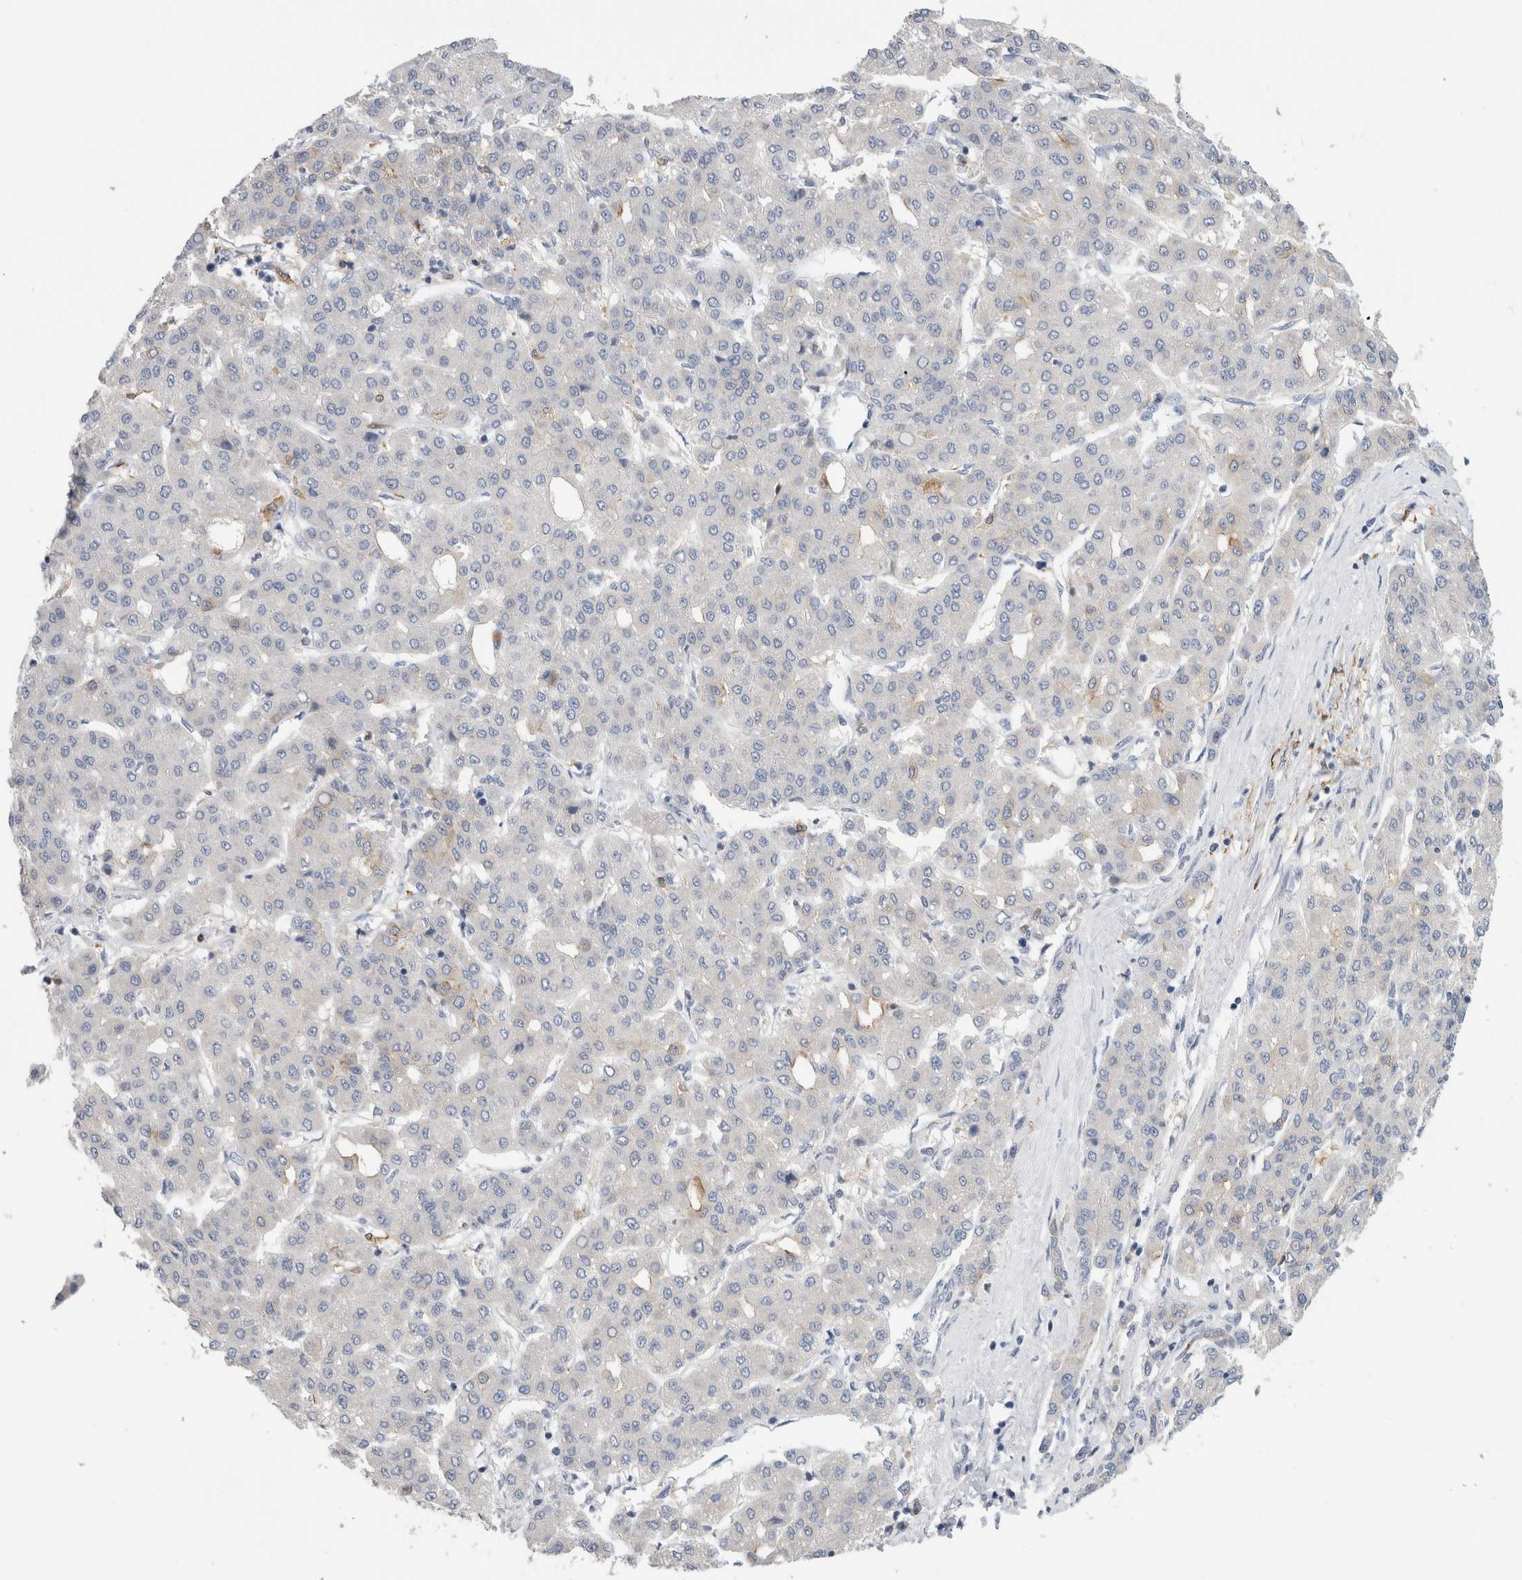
{"staining": {"intensity": "negative", "quantity": "none", "location": "none"}, "tissue": "liver cancer", "cell_type": "Tumor cells", "image_type": "cancer", "snomed": [{"axis": "morphology", "description": "Carcinoma, Hepatocellular, NOS"}, {"axis": "topography", "description": "Liver"}], "caption": "An IHC micrograph of liver hepatocellular carcinoma is shown. There is no staining in tumor cells of liver hepatocellular carcinoma.", "gene": "SLC20A2", "patient": {"sex": "male", "age": 65}}